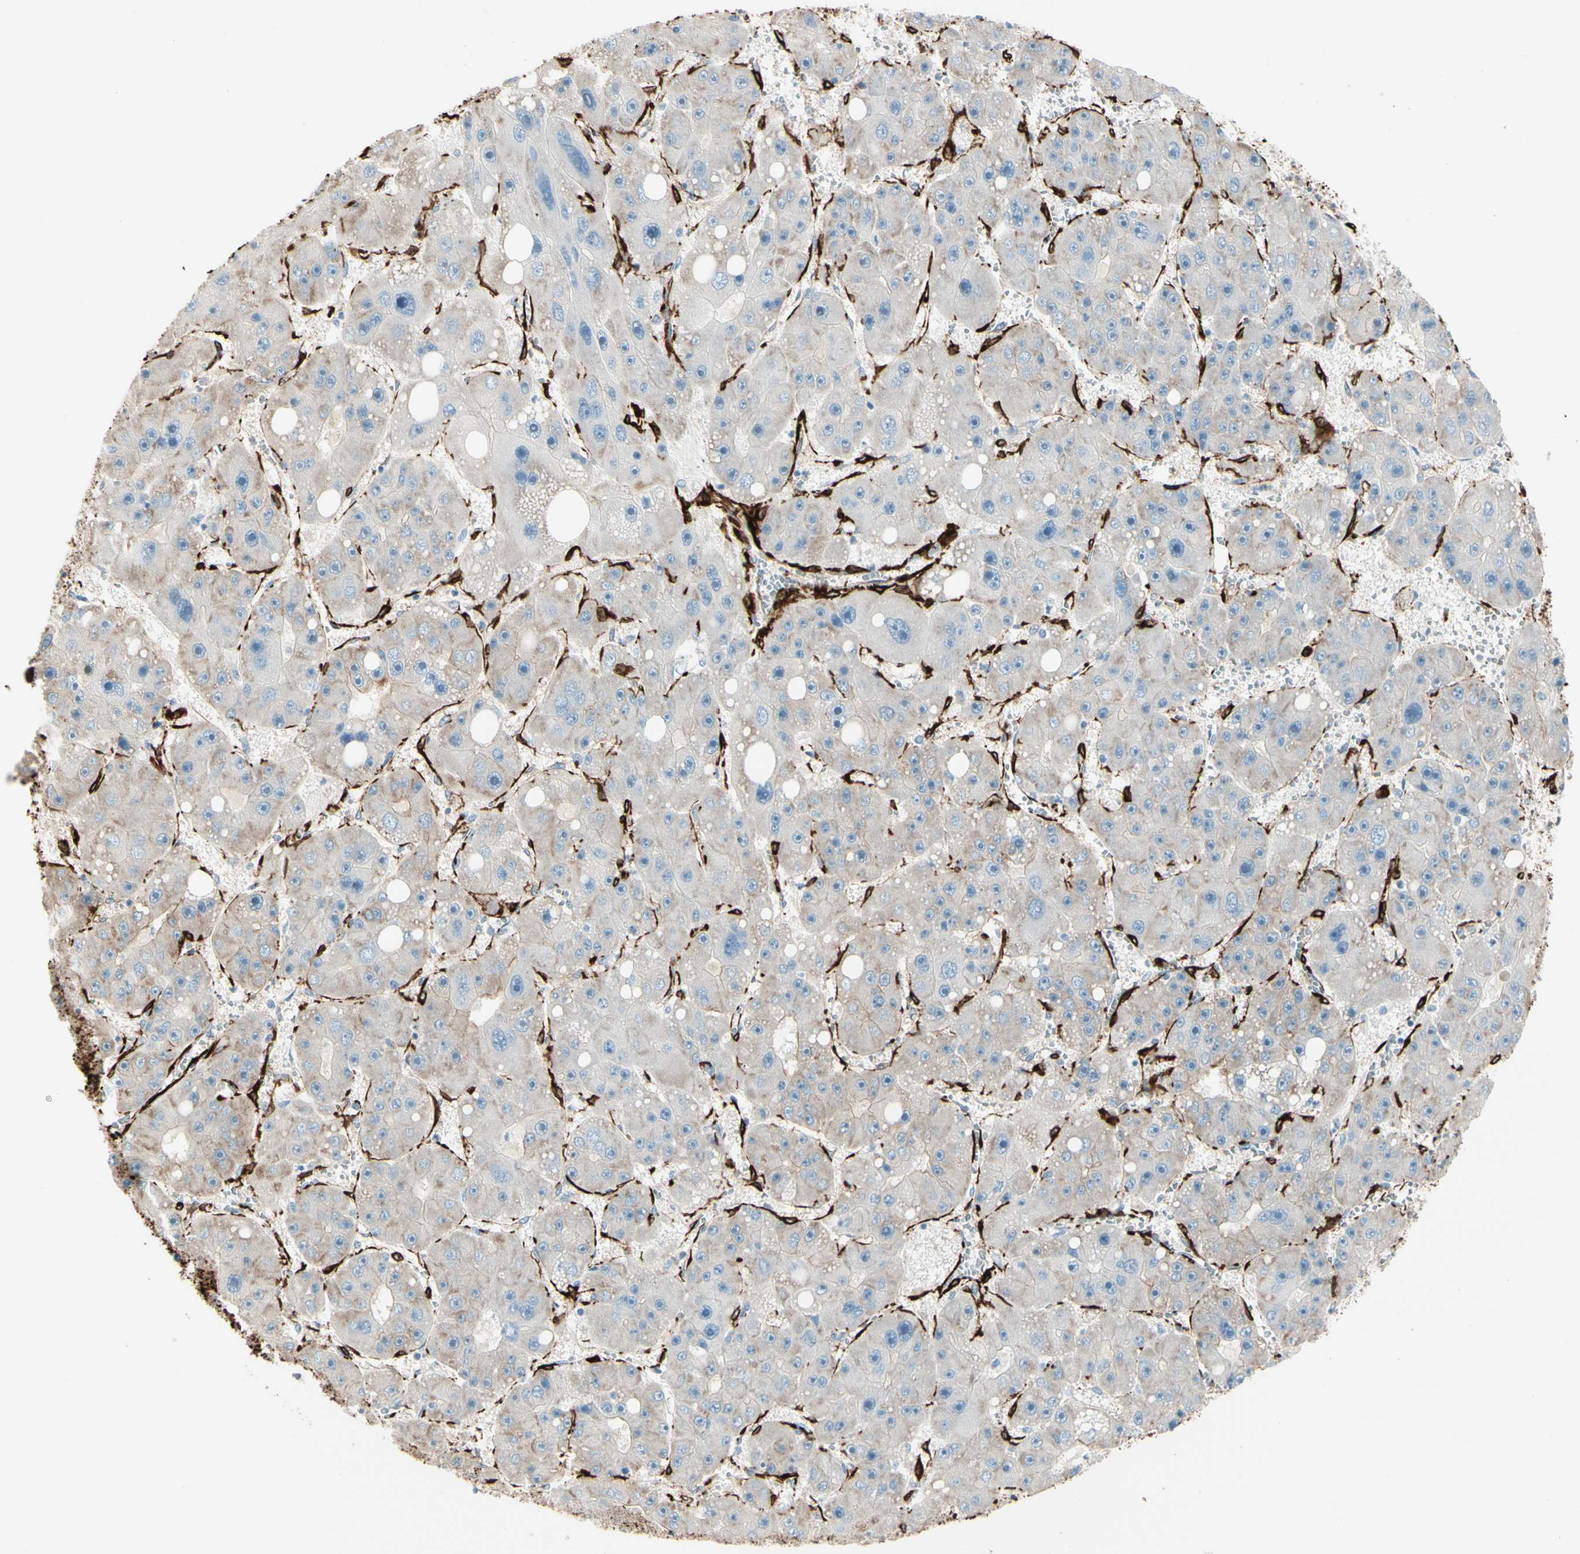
{"staining": {"intensity": "weak", "quantity": "<25%", "location": "cytoplasmic/membranous"}, "tissue": "liver cancer", "cell_type": "Tumor cells", "image_type": "cancer", "snomed": [{"axis": "morphology", "description": "Carcinoma, Hepatocellular, NOS"}, {"axis": "topography", "description": "Liver"}], "caption": "Human liver cancer (hepatocellular carcinoma) stained for a protein using IHC reveals no positivity in tumor cells.", "gene": "CALD1", "patient": {"sex": "female", "age": 61}}